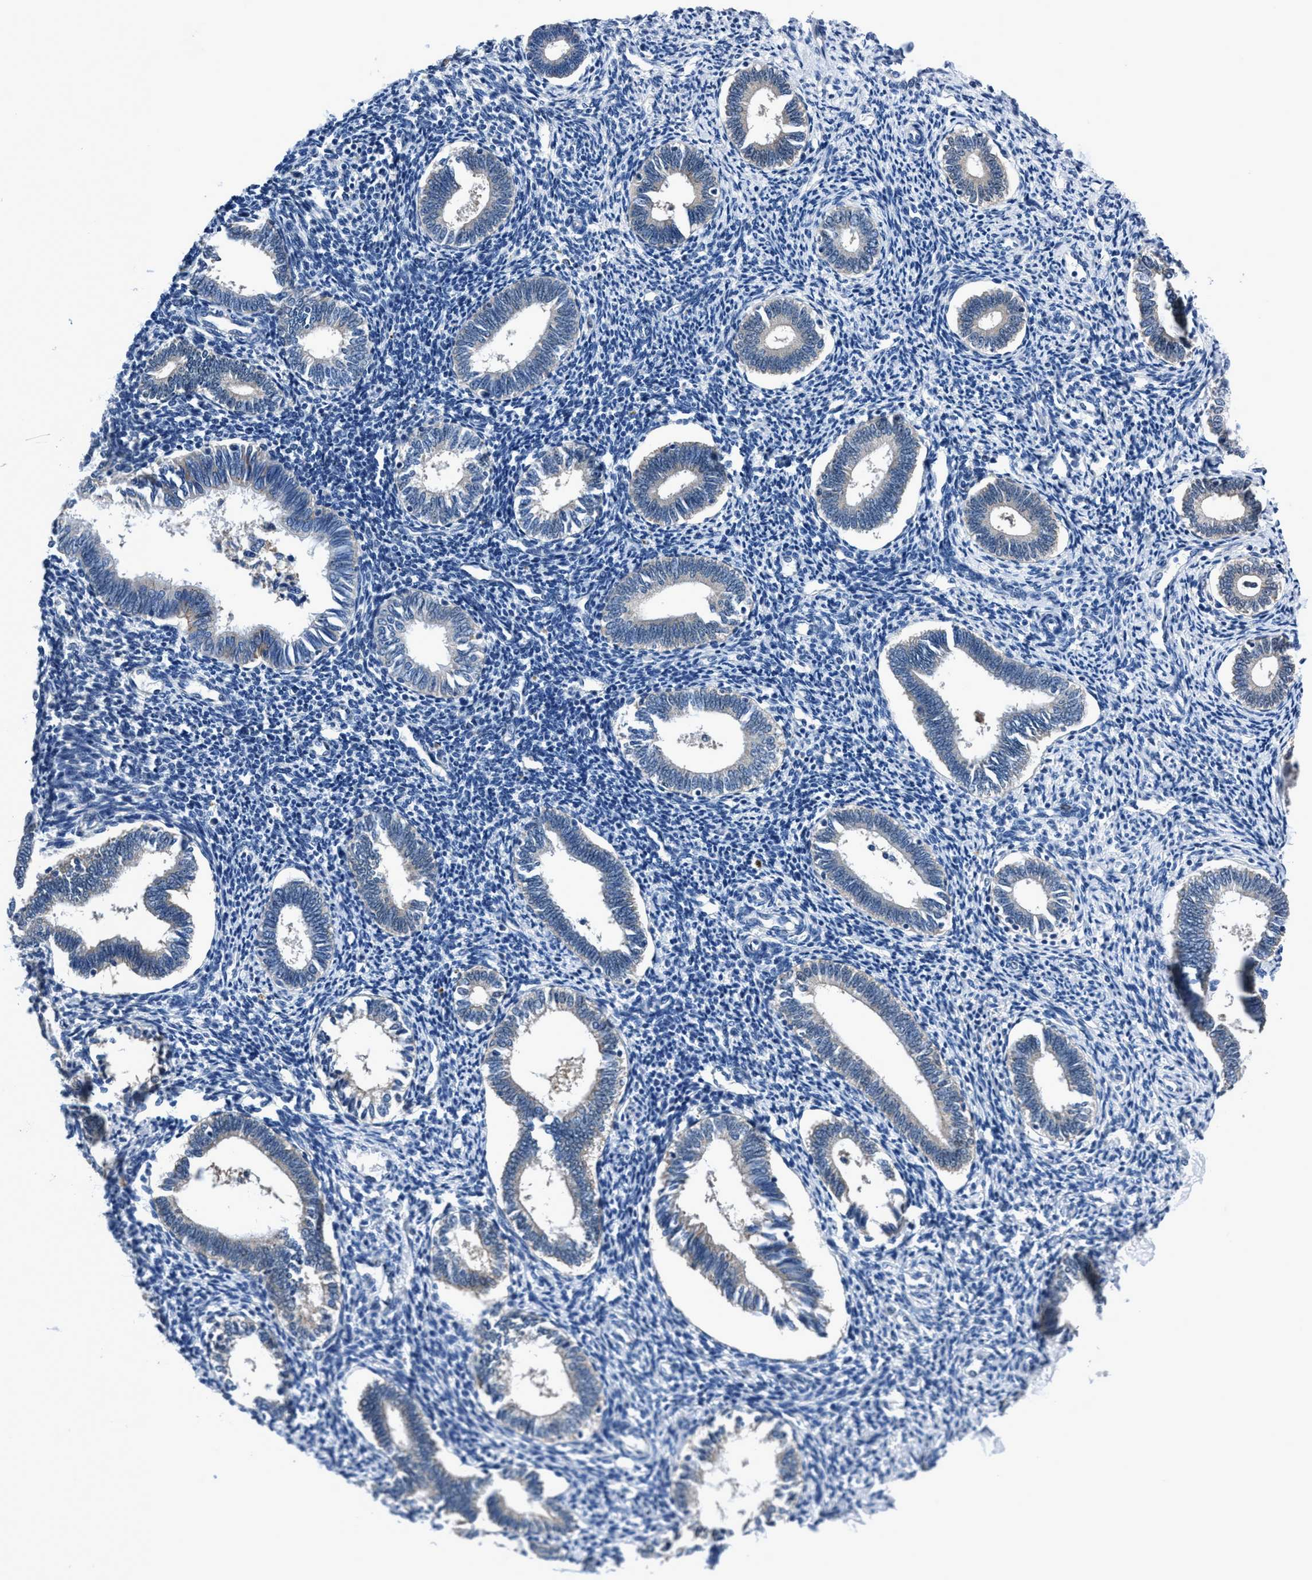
{"staining": {"intensity": "negative", "quantity": "none", "location": "none"}, "tissue": "endometrium", "cell_type": "Cells in endometrial stroma", "image_type": "normal", "snomed": [{"axis": "morphology", "description": "Normal tissue, NOS"}, {"axis": "topography", "description": "Endometrium"}], "caption": "DAB immunohistochemical staining of benign endometrium demonstrates no significant staining in cells in endometrial stroma.", "gene": "TMEM94", "patient": {"sex": "female", "age": 41}}